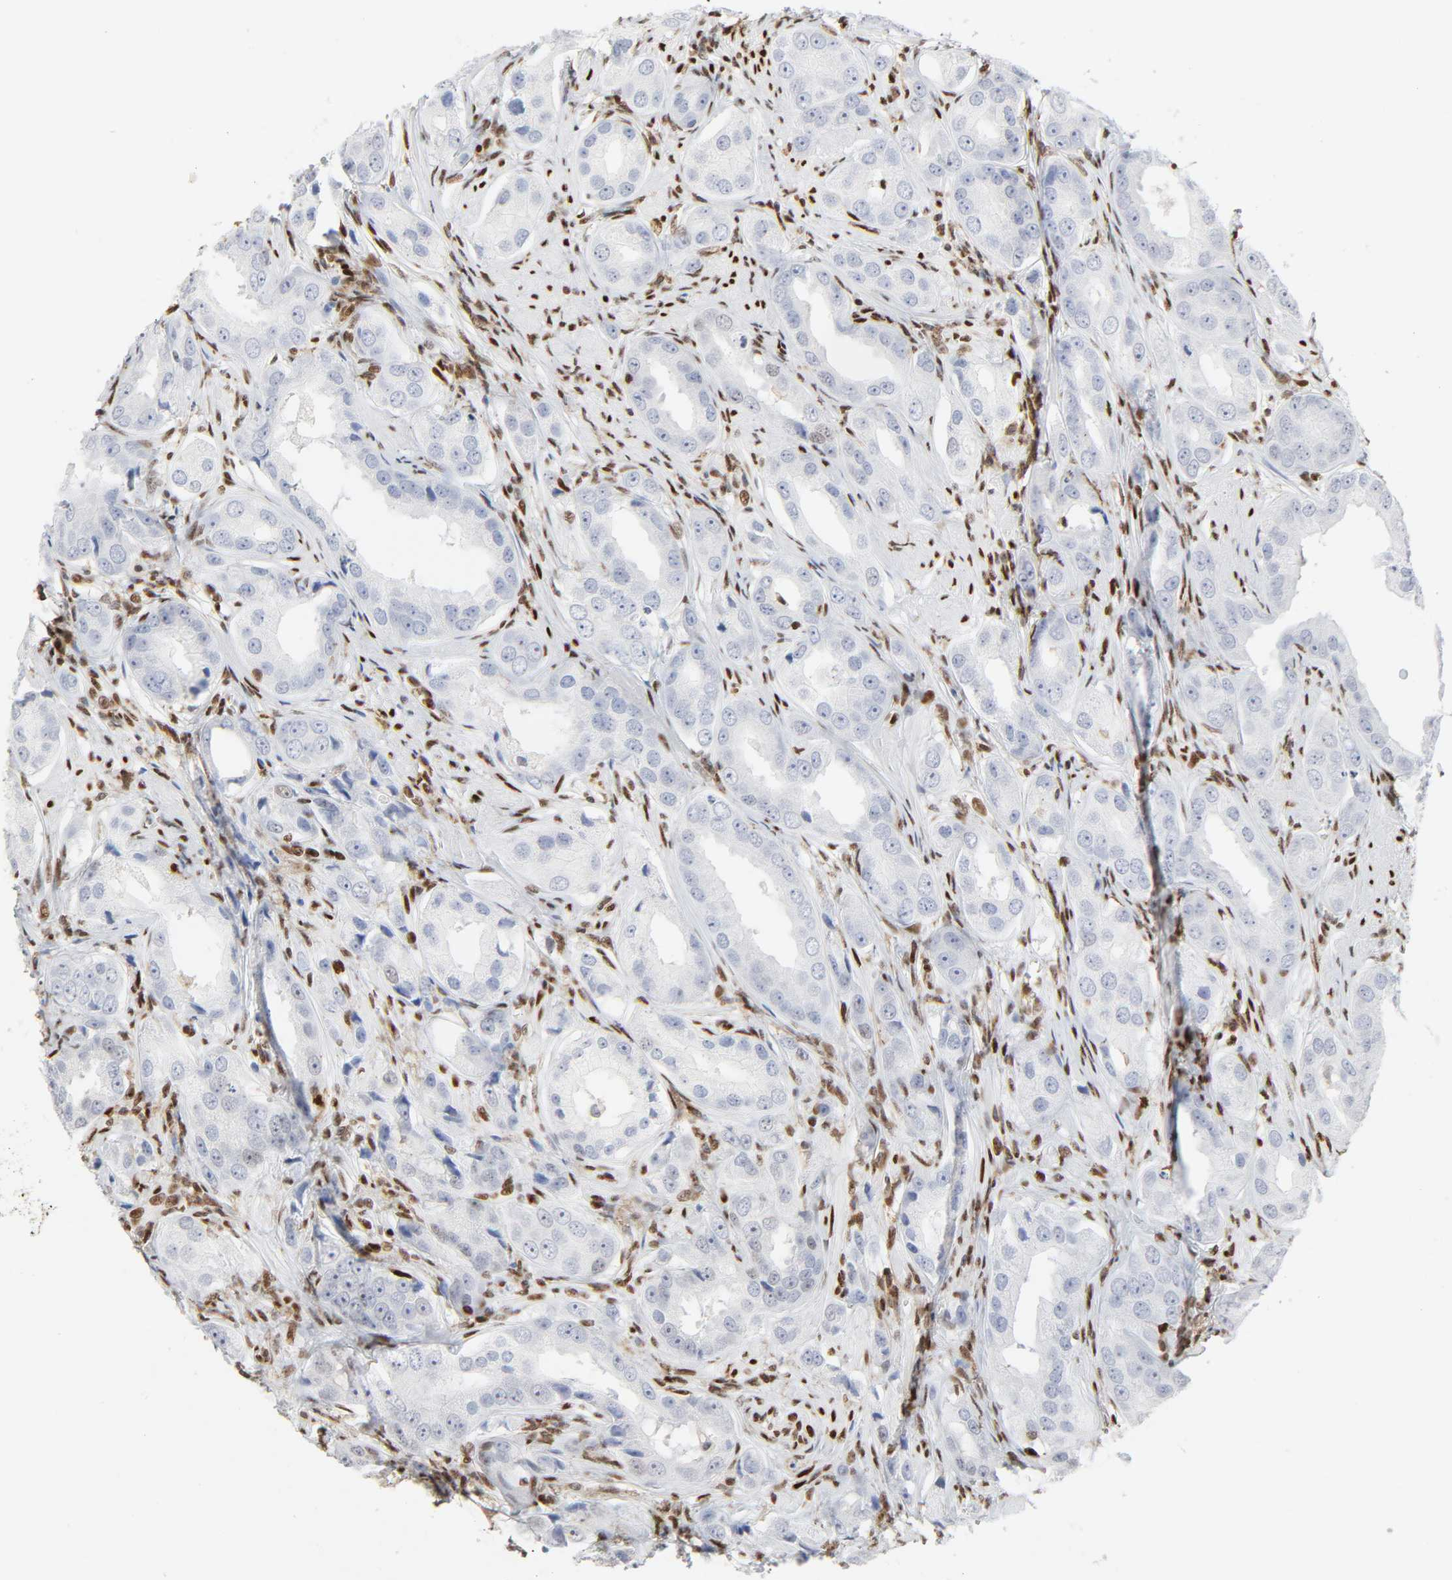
{"staining": {"intensity": "negative", "quantity": "none", "location": "none"}, "tissue": "prostate cancer", "cell_type": "Tumor cells", "image_type": "cancer", "snomed": [{"axis": "morphology", "description": "Adenocarcinoma, Medium grade"}, {"axis": "topography", "description": "Prostate"}], "caption": "This is a photomicrograph of immunohistochemistry staining of prostate medium-grade adenocarcinoma, which shows no positivity in tumor cells.", "gene": "WAS", "patient": {"sex": "male", "age": 53}}